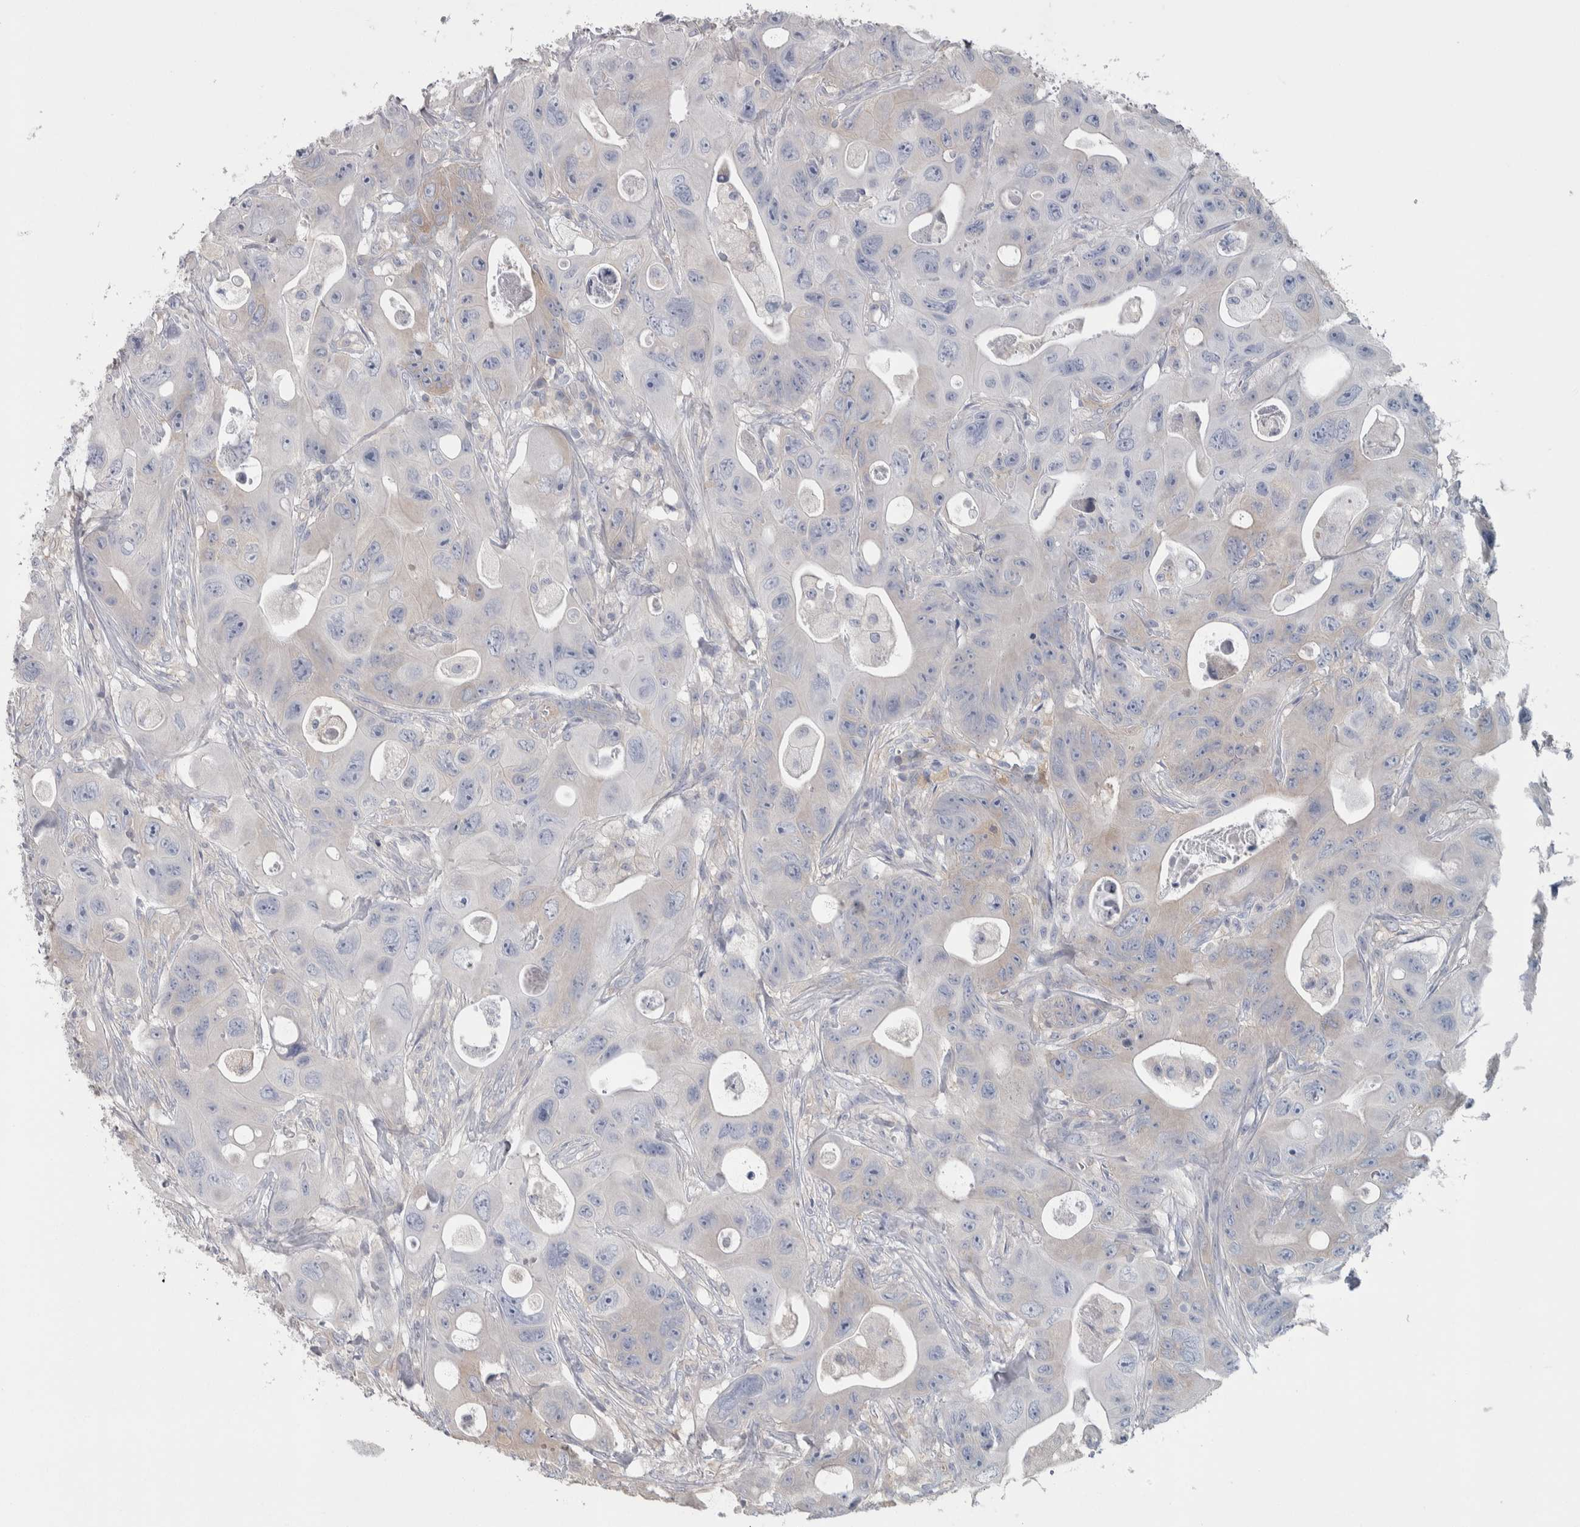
{"staining": {"intensity": "negative", "quantity": "none", "location": "none"}, "tissue": "colorectal cancer", "cell_type": "Tumor cells", "image_type": "cancer", "snomed": [{"axis": "morphology", "description": "Adenocarcinoma, NOS"}, {"axis": "topography", "description": "Colon"}], "caption": "A histopathology image of human colorectal adenocarcinoma is negative for staining in tumor cells. (IHC, brightfield microscopy, high magnification).", "gene": "GPHN", "patient": {"sex": "female", "age": 46}}